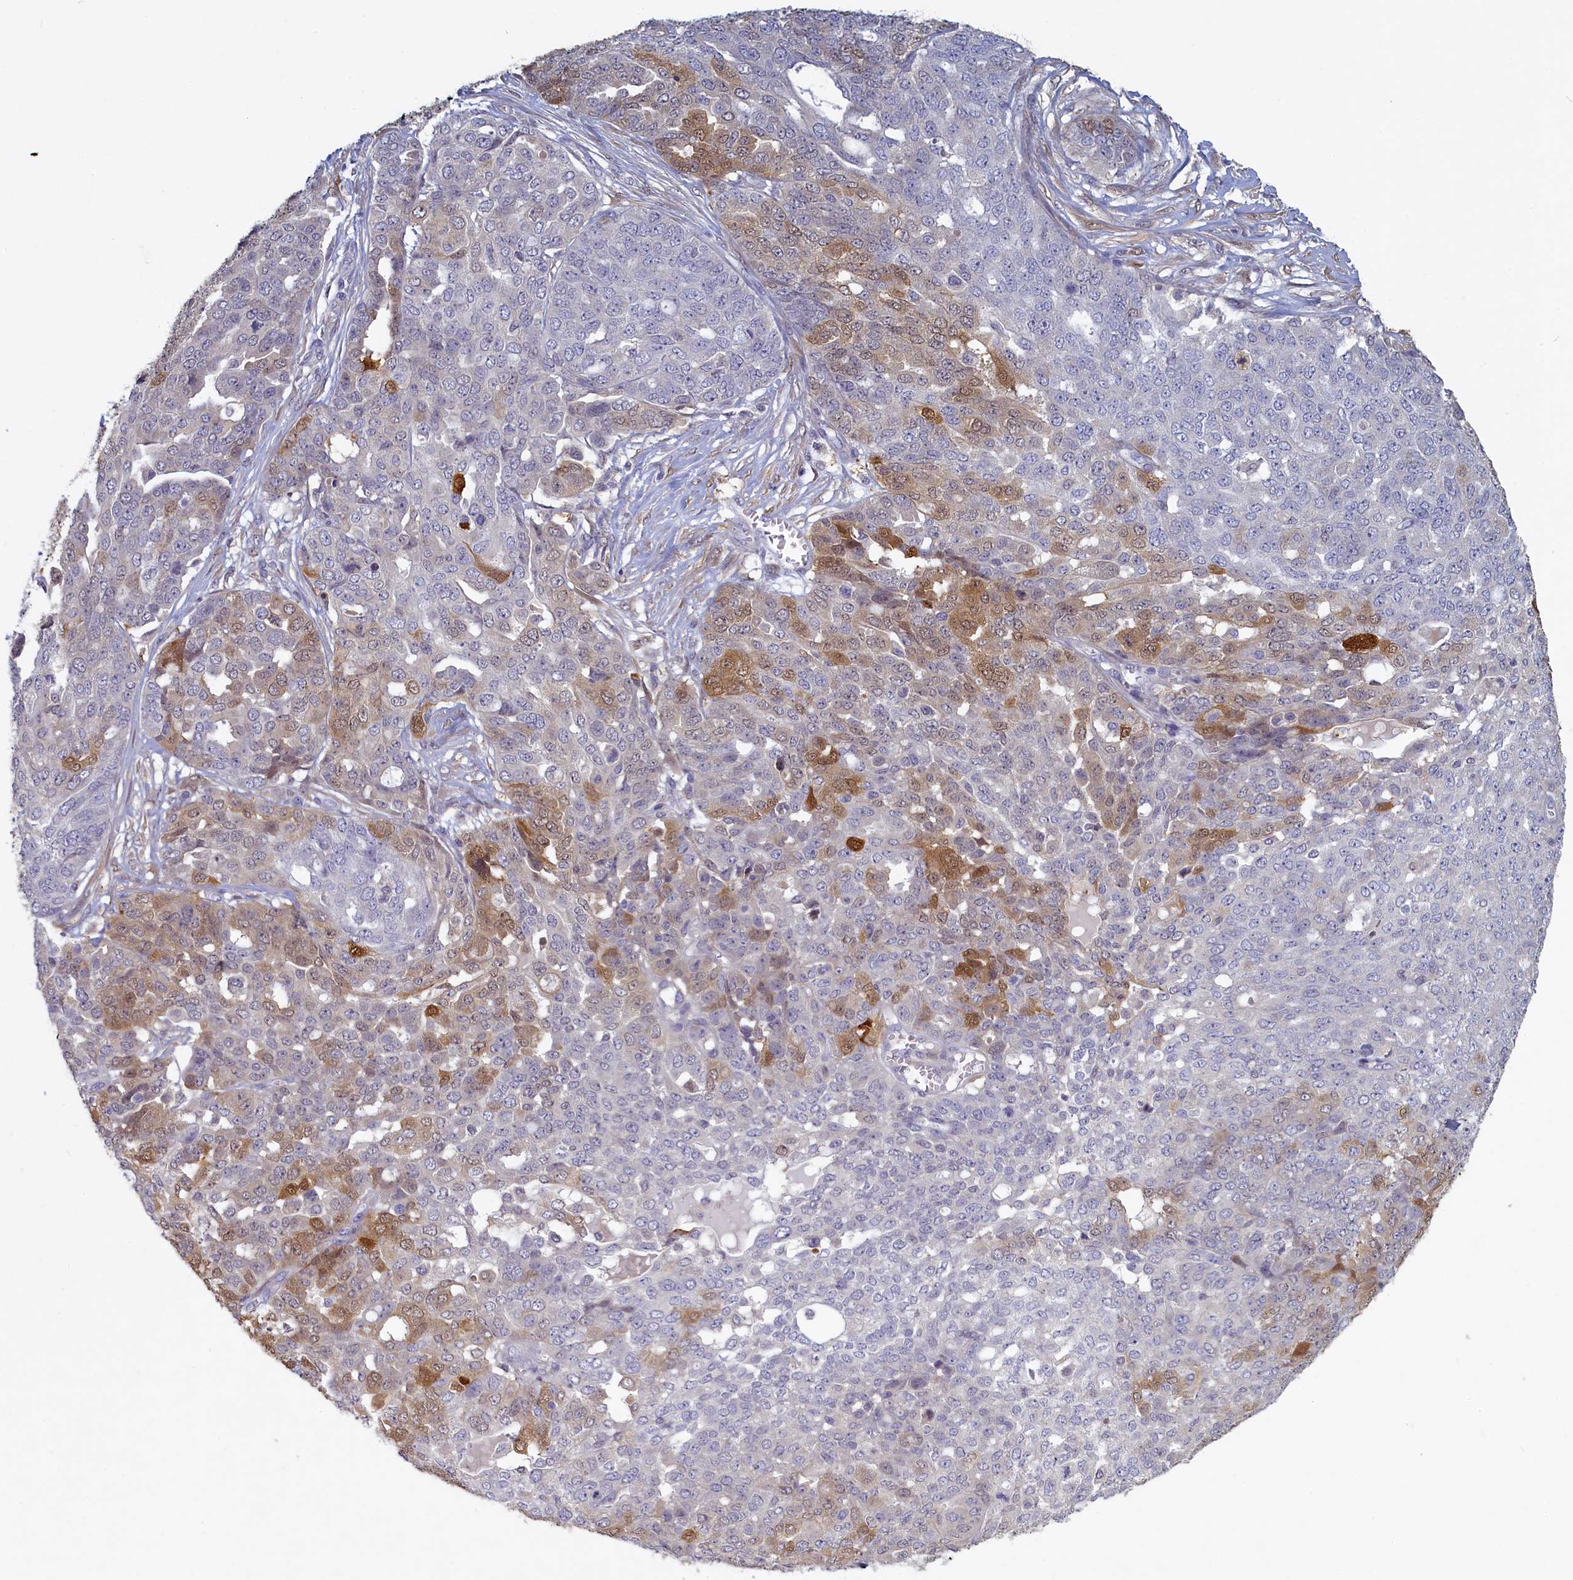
{"staining": {"intensity": "moderate", "quantity": "25%-75%", "location": "cytoplasmic/membranous,nuclear"}, "tissue": "ovarian cancer", "cell_type": "Tumor cells", "image_type": "cancer", "snomed": [{"axis": "morphology", "description": "Cystadenocarcinoma, serous, NOS"}, {"axis": "topography", "description": "Soft tissue"}, {"axis": "topography", "description": "Ovary"}], "caption": "An IHC micrograph of tumor tissue is shown. Protein staining in brown highlights moderate cytoplasmic/membranous and nuclear positivity in ovarian cancer (serous cystadenocarcinoma) within tumor cells.", "gene": "UCHL3", "patient": {"sex": "female", "age": 57}}